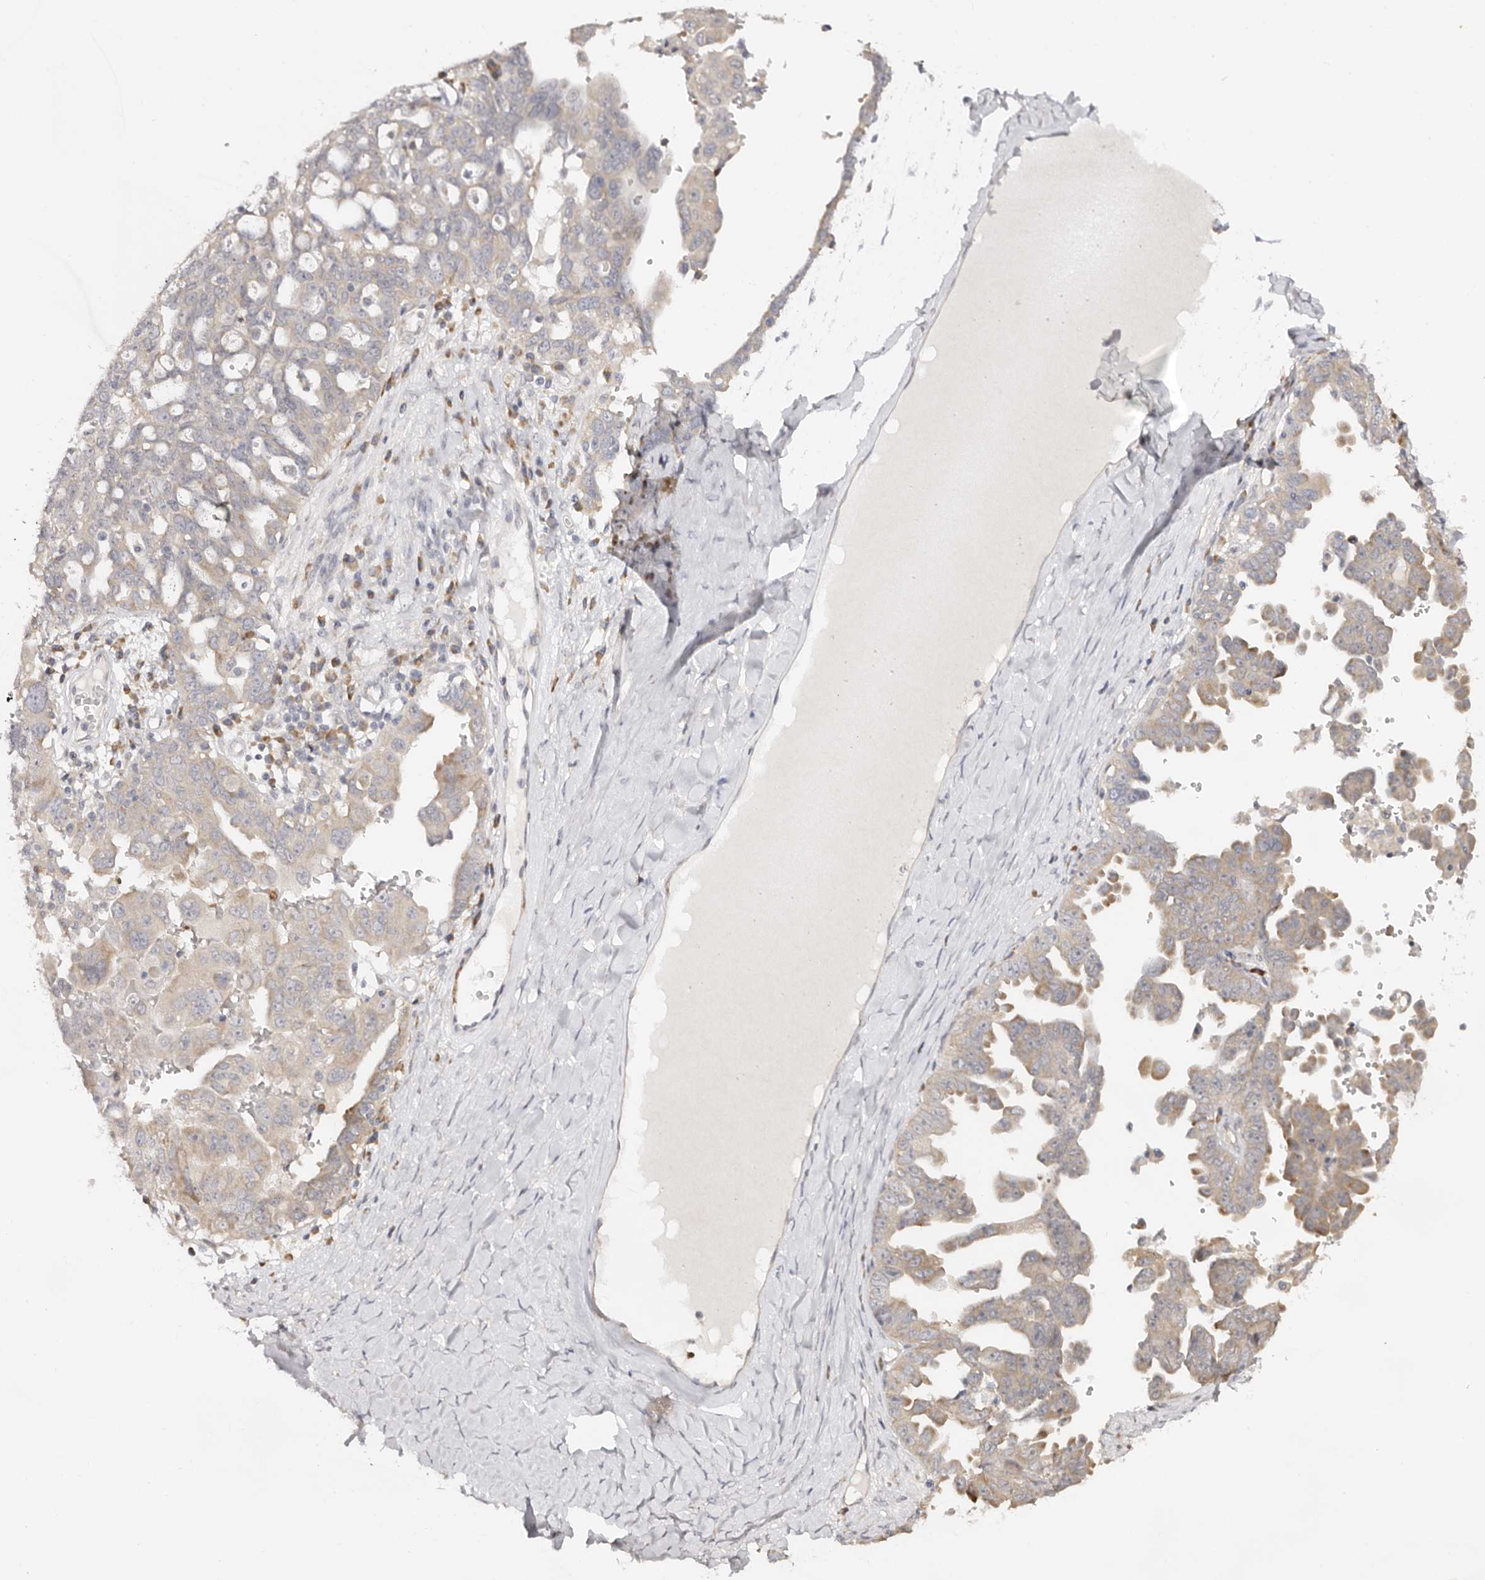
{"staining": {"intensity": "weak", "quantity": "<25%", "location": "cytoplasmic/membranous"}, "tissue": "ovarian cancer", "cell_type": "Tumor cells", "image_type": "cancer", "snomed": [{"axis": "morphology", "description": "Carcinoma, endometroid"}, {"axis": "topography", "description": "Ovary"}], "caption": "Ovarian cancer was stained to show a protein in brown. There is no significant positivity in tumor cells.", "gene": "BCL2L15", "patient": {"sex": "female", "age": 62}}